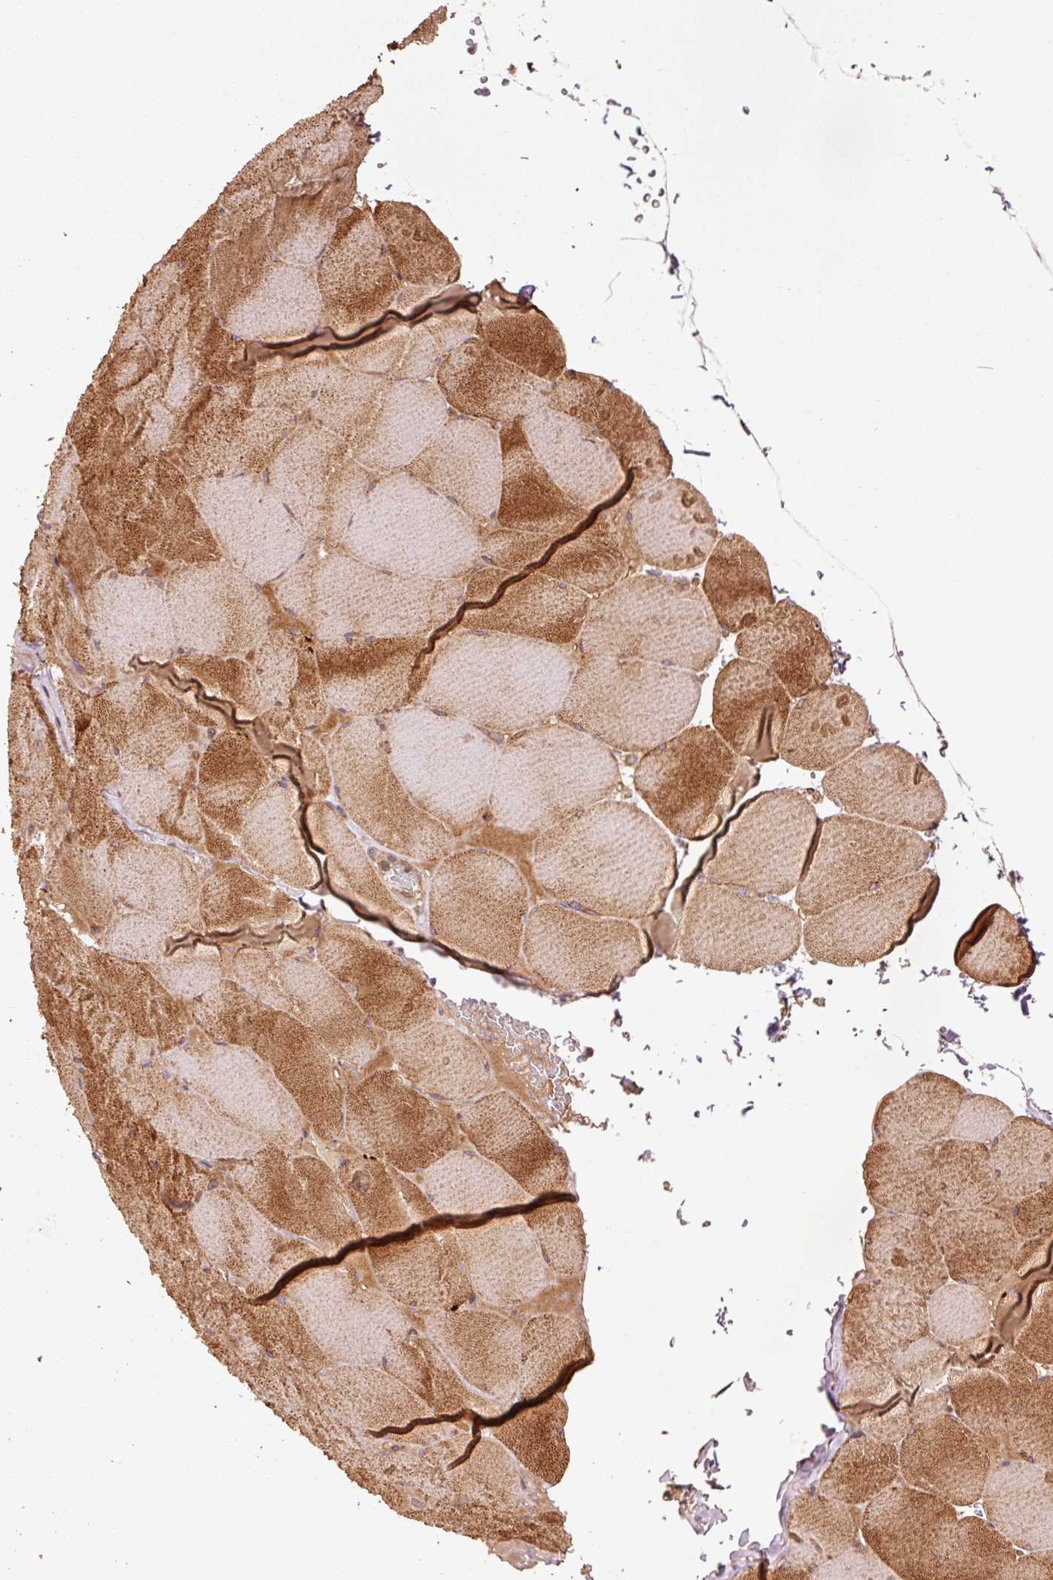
{"staining": {"intensity": "strong", "quantity": ">75%", "location": "cytoplasmic/membranous"}, "tissue": "skeletal muscle", "cell_type": "Myocytes", "image_type": "normal", "snomed": [{"axis": "morphology", "description": "Normal tissue, NOS"}, {"axis": "topography", "description": "Skeletal muscle"}, {"axis": "topography", "description": "Head-Neck"}], "caption": "This is a micrograph of immunohistochemistry (IHC) staining of normal skeletal muscle, which shows strong expression in the cytoplasmic/membranous of myocytes.", "gene": "NID2", "patient": {"sex": "male", "age": 66}}